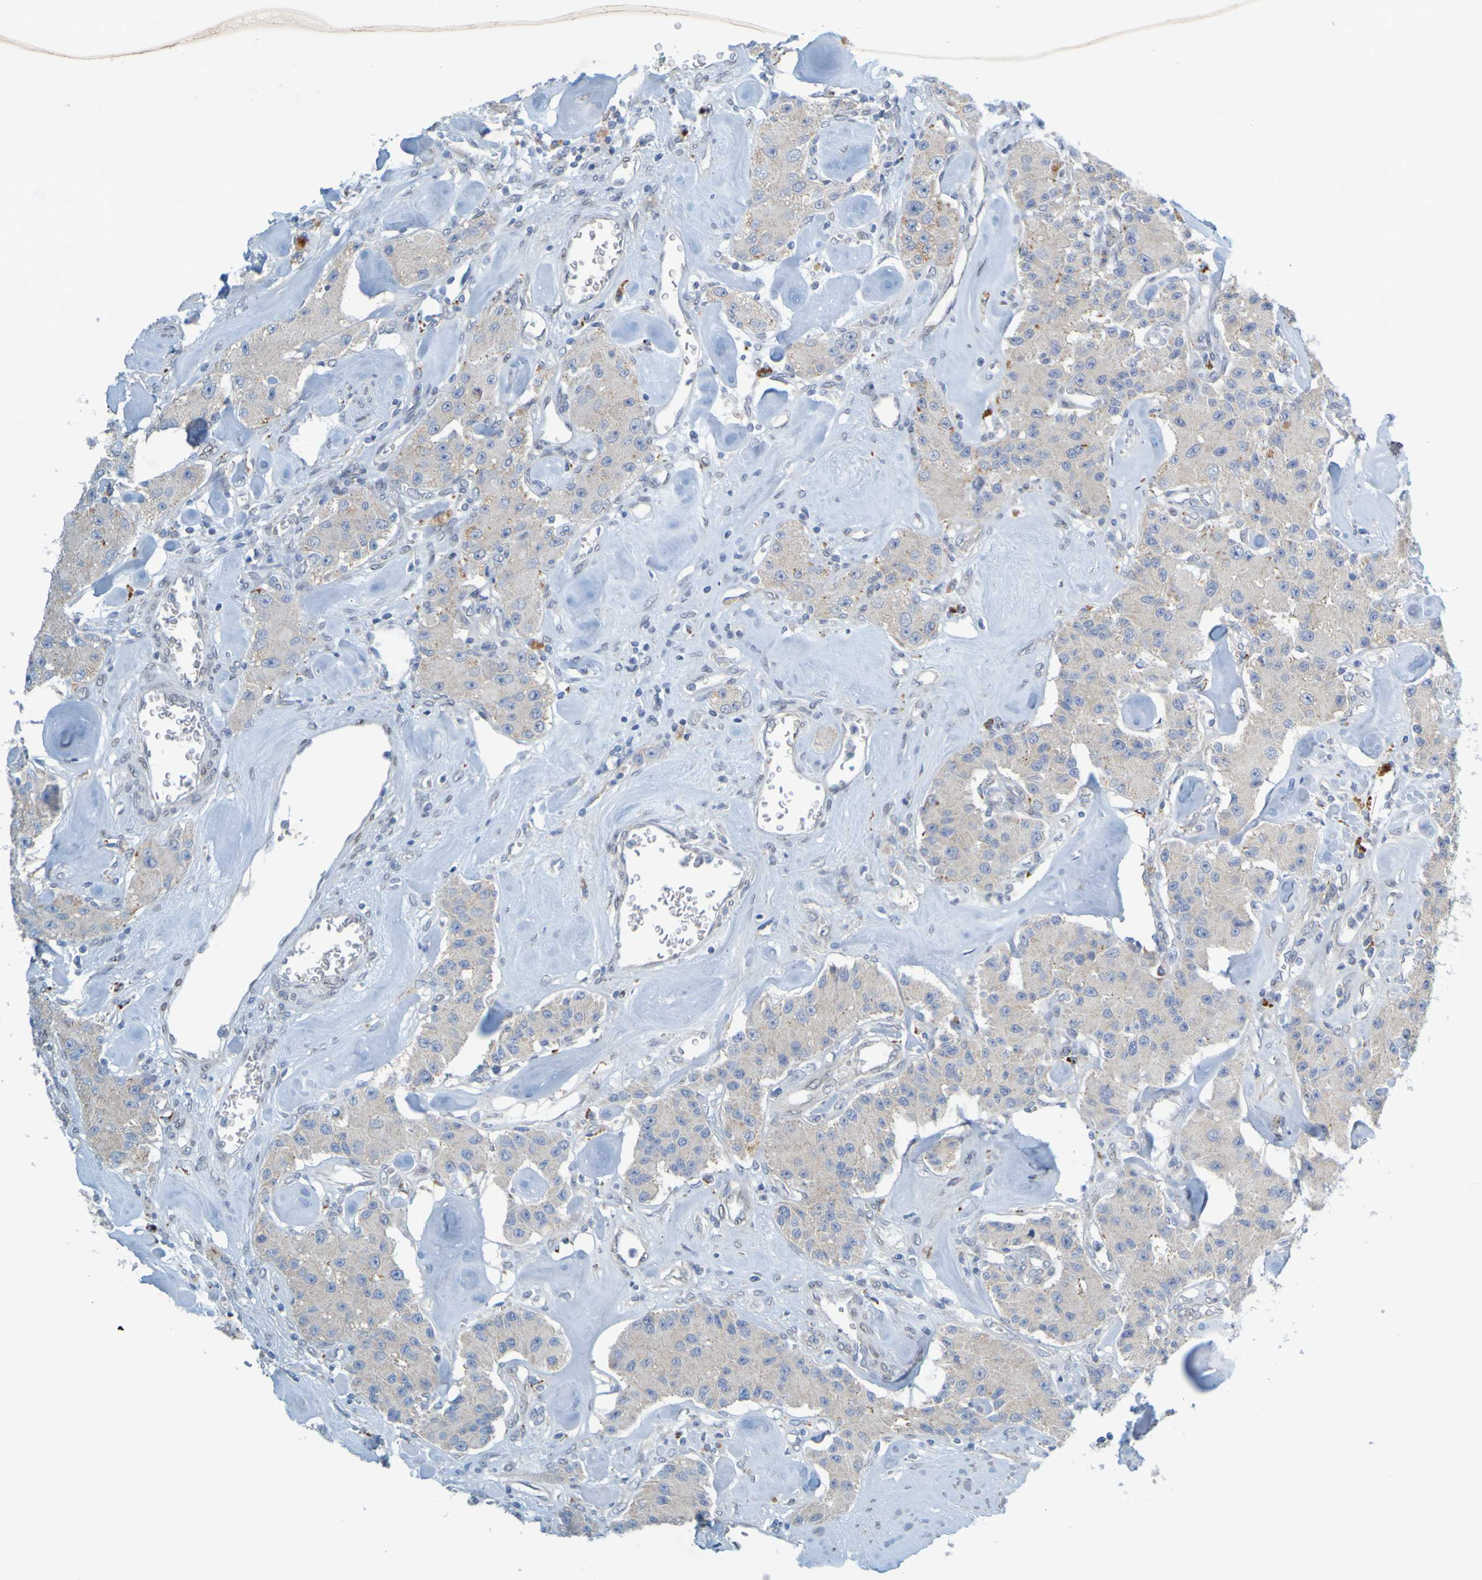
{"staining": {"intensity": "weak", "quantity": ">75%", "location": "cytoplasmic/membranous"}, "tissue": "carcinoid", "cell_type": "Tumor cells", "image_type": "cancer", "snomed": [{"axis": "morphology", "description": "Carcinoid, malignant, NOS"}, {"axis": "topography", "description": "Pancreas"}], "caption": "There is low levels of weak cytoplasmic/membranous staining in tumor cells of carcinoid, as demonstrated by immunohistochemical staining (brown color).", "gene": "MAG", "patient": {"sex": "male", "age": 41}}